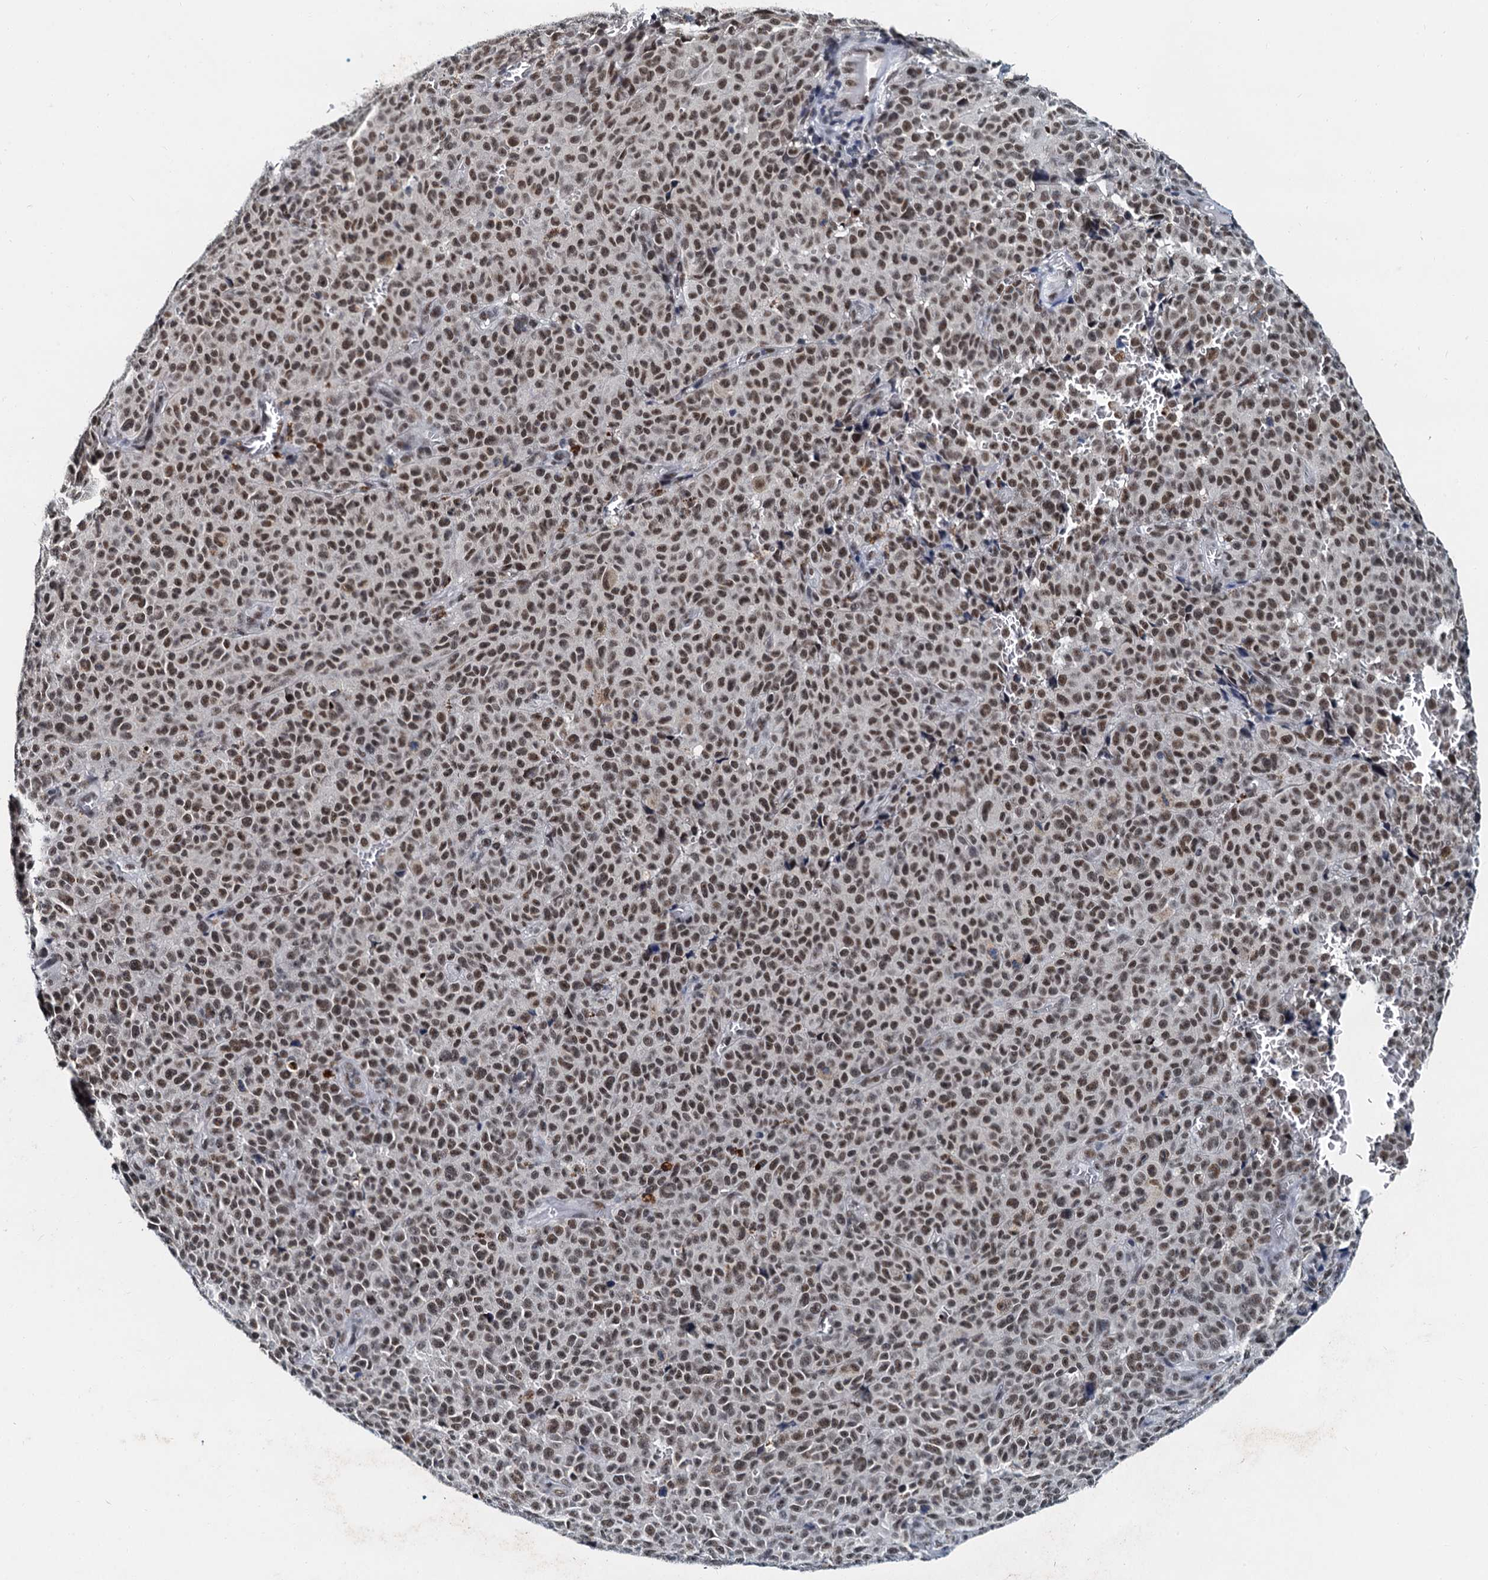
{"staining": {"intensity": "moderate", "quantity": ">75%", "location": "nuclear"}, "tissue": "melanoma", "cell_type": "Tumor cells", "image_type": "cancer", "snomed": [{"axis": "morphology", "description": "Malignant melanoma, NOS"}, {"axis": "topography", "description": "Skin"}], "caption": "Tumor cells display medium levels of moderate nuclear staining in about >75% of cells in human melanoma.", "gene": "SNRPD1", "patient": {"sex": "female", "age": 82}}